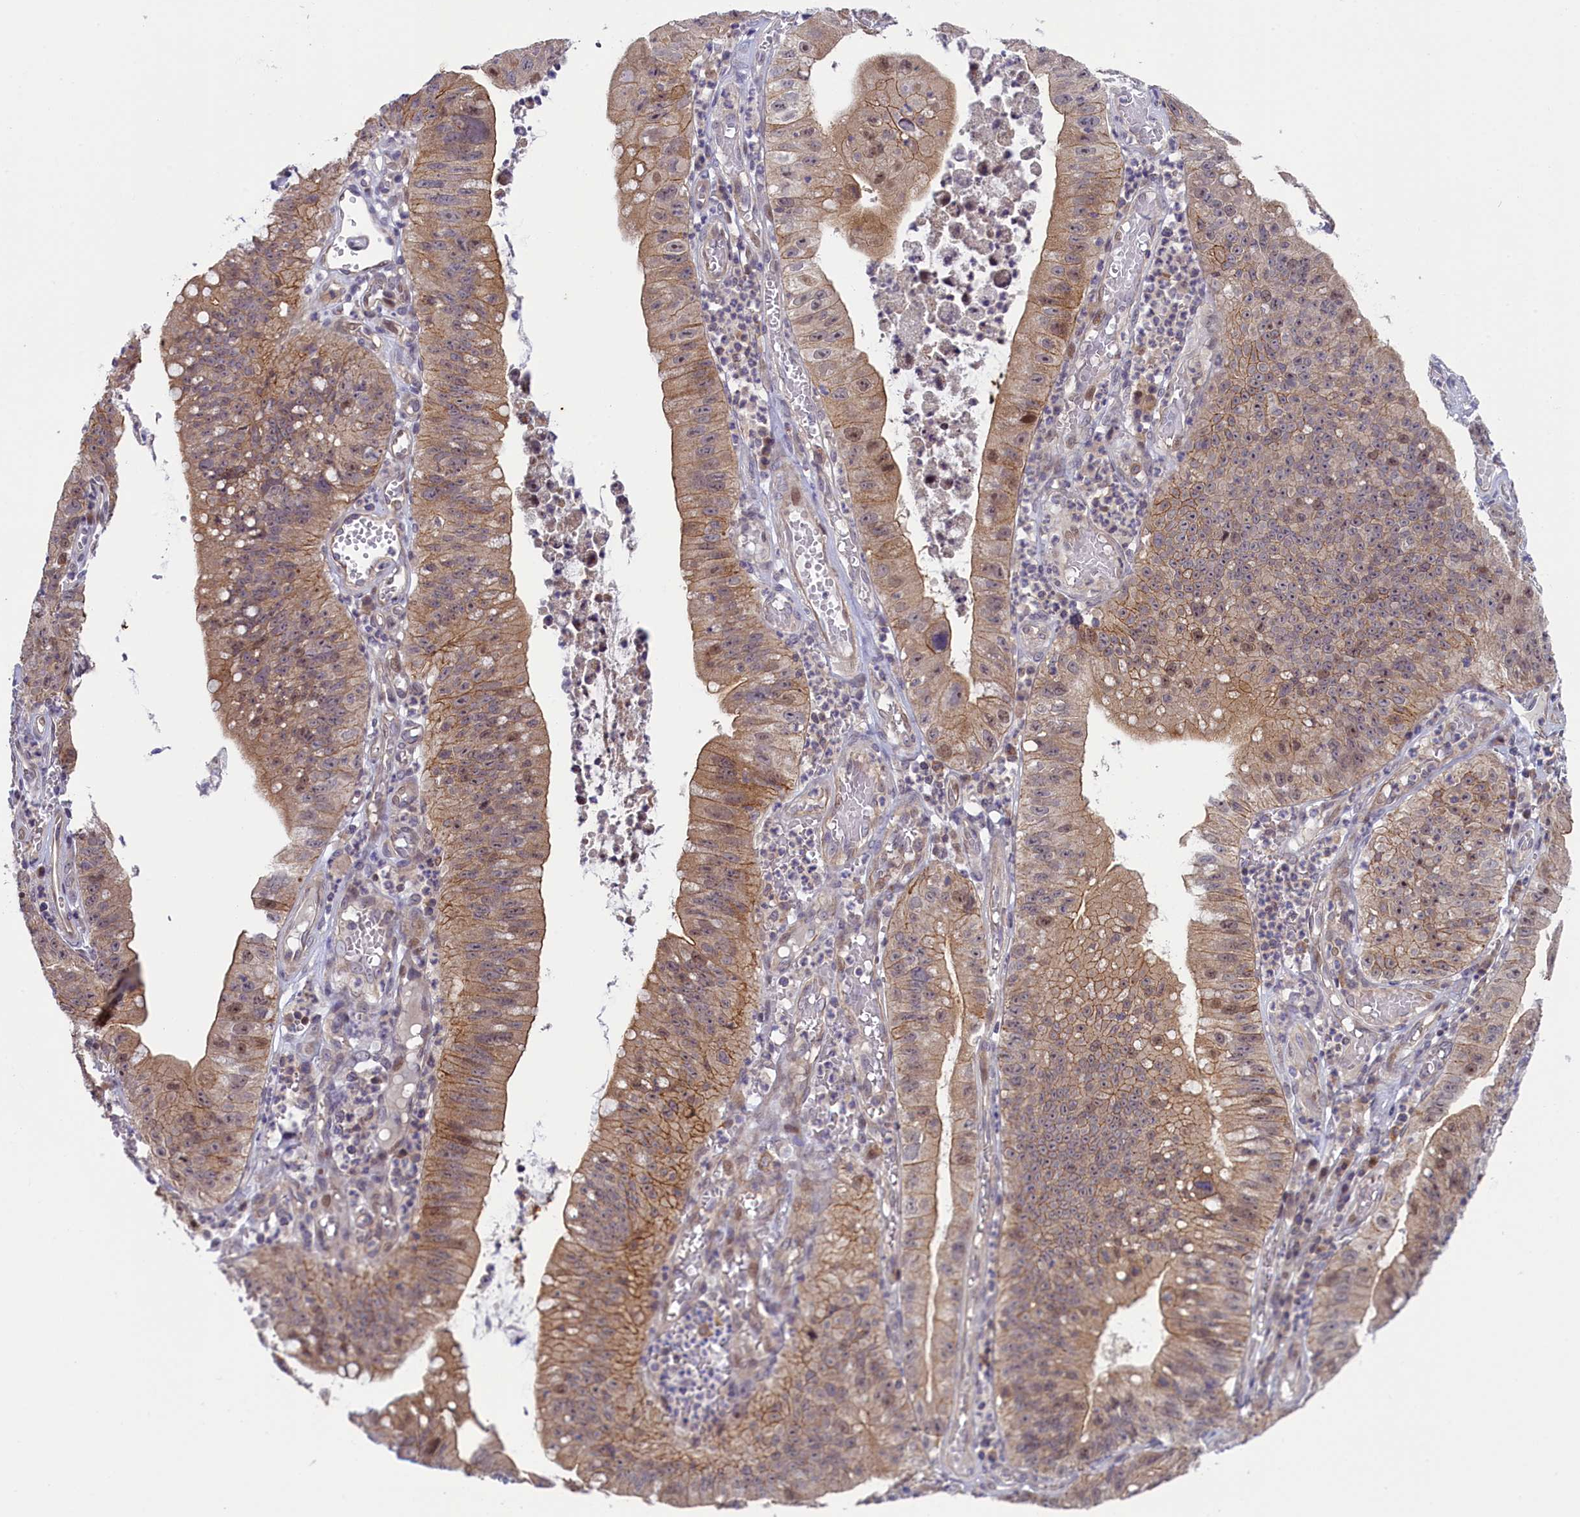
{"staining": {"intensity": "moderate", "quantity": ">75%", "location": "cytoplasmic/membranous"}, "tissue": "stomach cancer", "cell_type": "Tumor cells", "image_type": "cancer", "snomed": [{"axis": "morphology", "description": "Adenocarcinoma, NOS"}, {"axis": "topography", "description": "Stomach"}], "caption": "High-power microscopy captured an immunohistochemistry (IHC) histopathology image of stomach cancer (adenocarcinoma), revealing moderate cytoplasmic/membranous staining in about >75% of tumor cells.", "gene": "CCL23", "patient": {"sex": "male", "age": 59}}